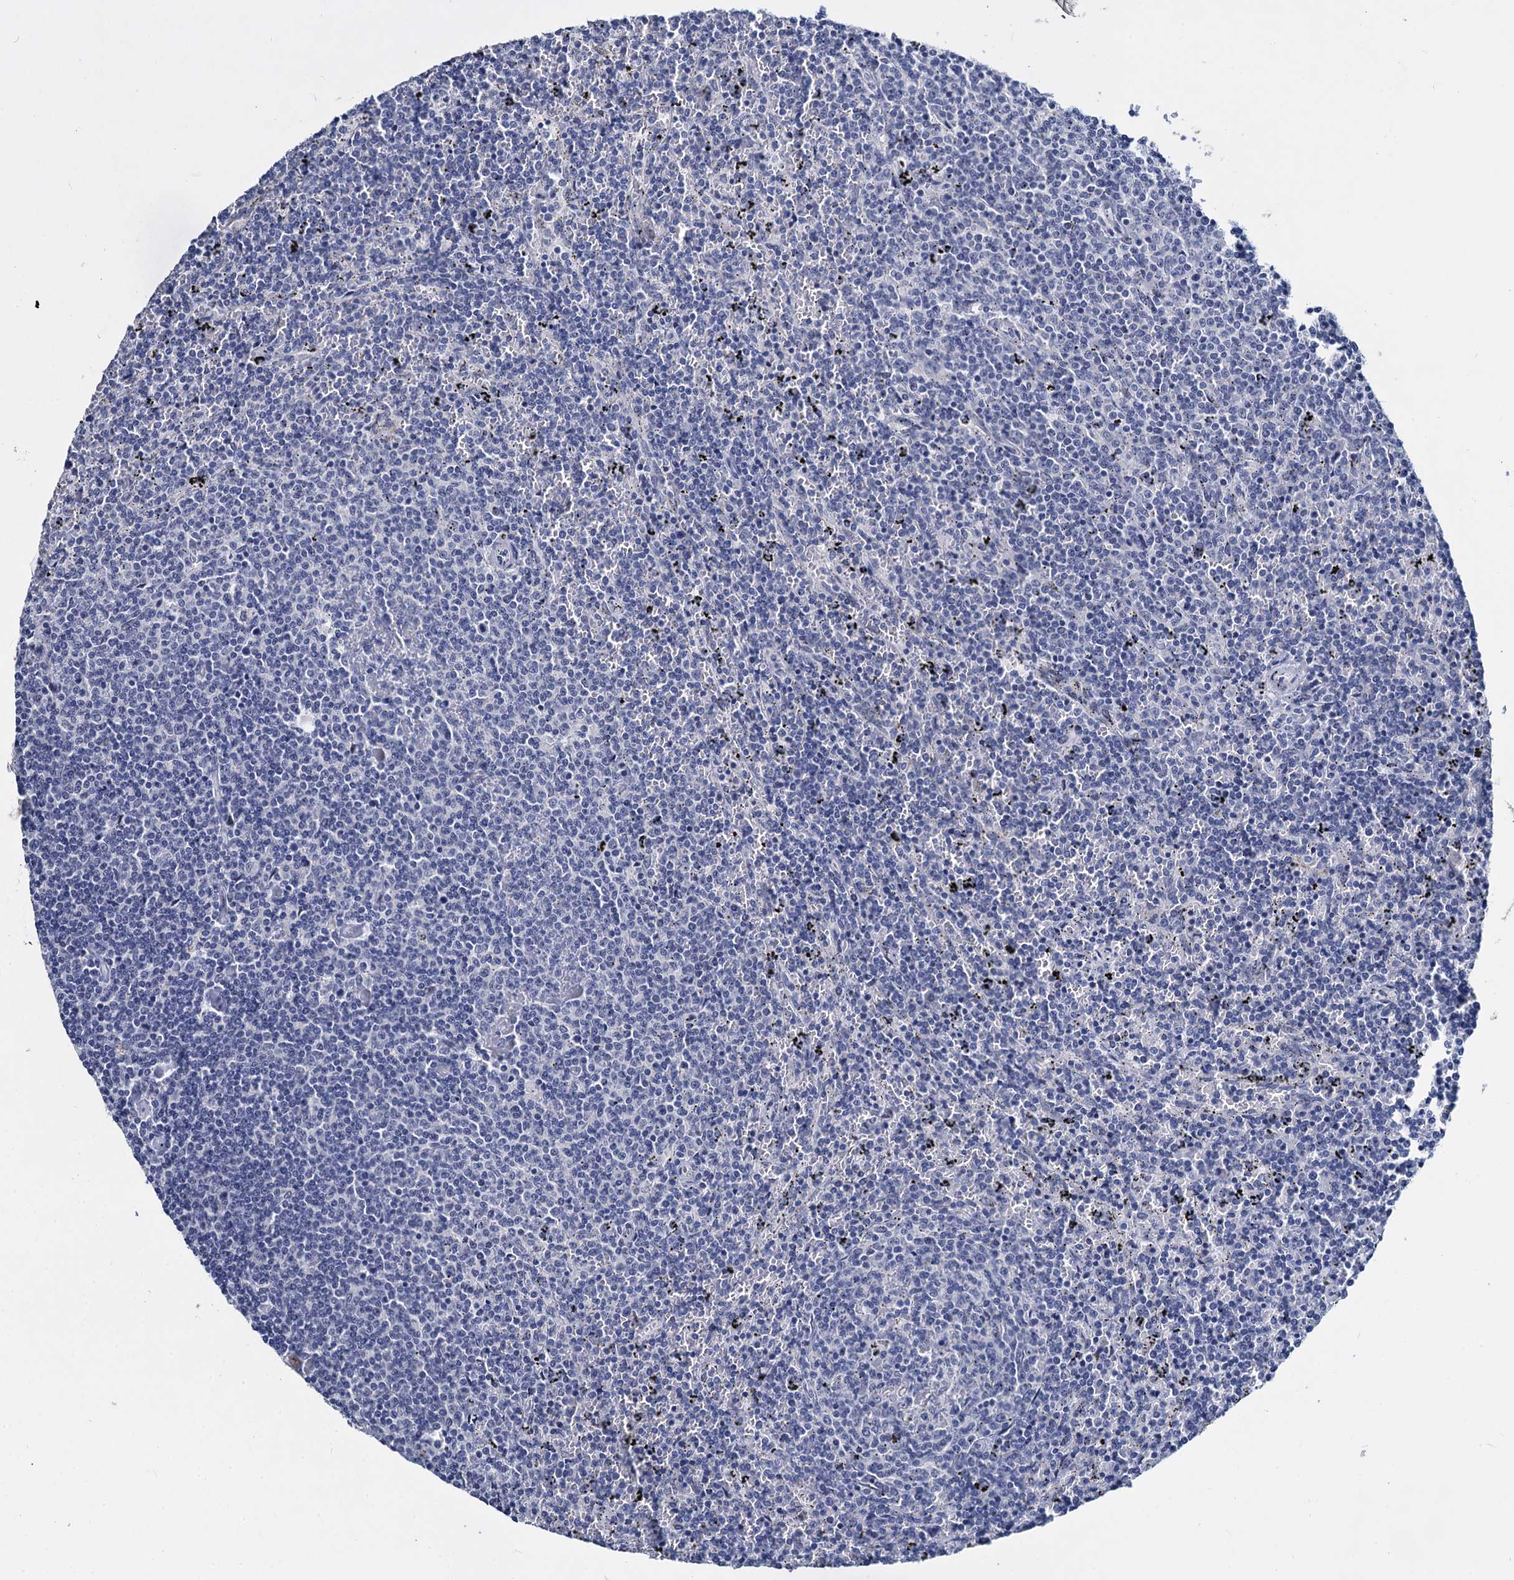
{"staining": {"intensity": "negative", "quantity": "none", "location": "none"}, "tissue": "lymphoma", "cell_type": "Tumor cells", "image_type": "cancer", "snomed": [{"axis": "morphology", "description": "Malignant lymphoma, non-Hodgkin's type, Low grade"}, {"axis": "topography", "description": "Spleen"}], "caption": "Immunohistochemistry (IHC) photomicrograph of neoplastic tissue: malignant lymphoma, non-Hodgkin's type (low-grade) stained with DAB exhibits no significant protein positivity in tumor cells.", "gene": "MAGEA4", "patient": {"sex": "female", "age": 50}}